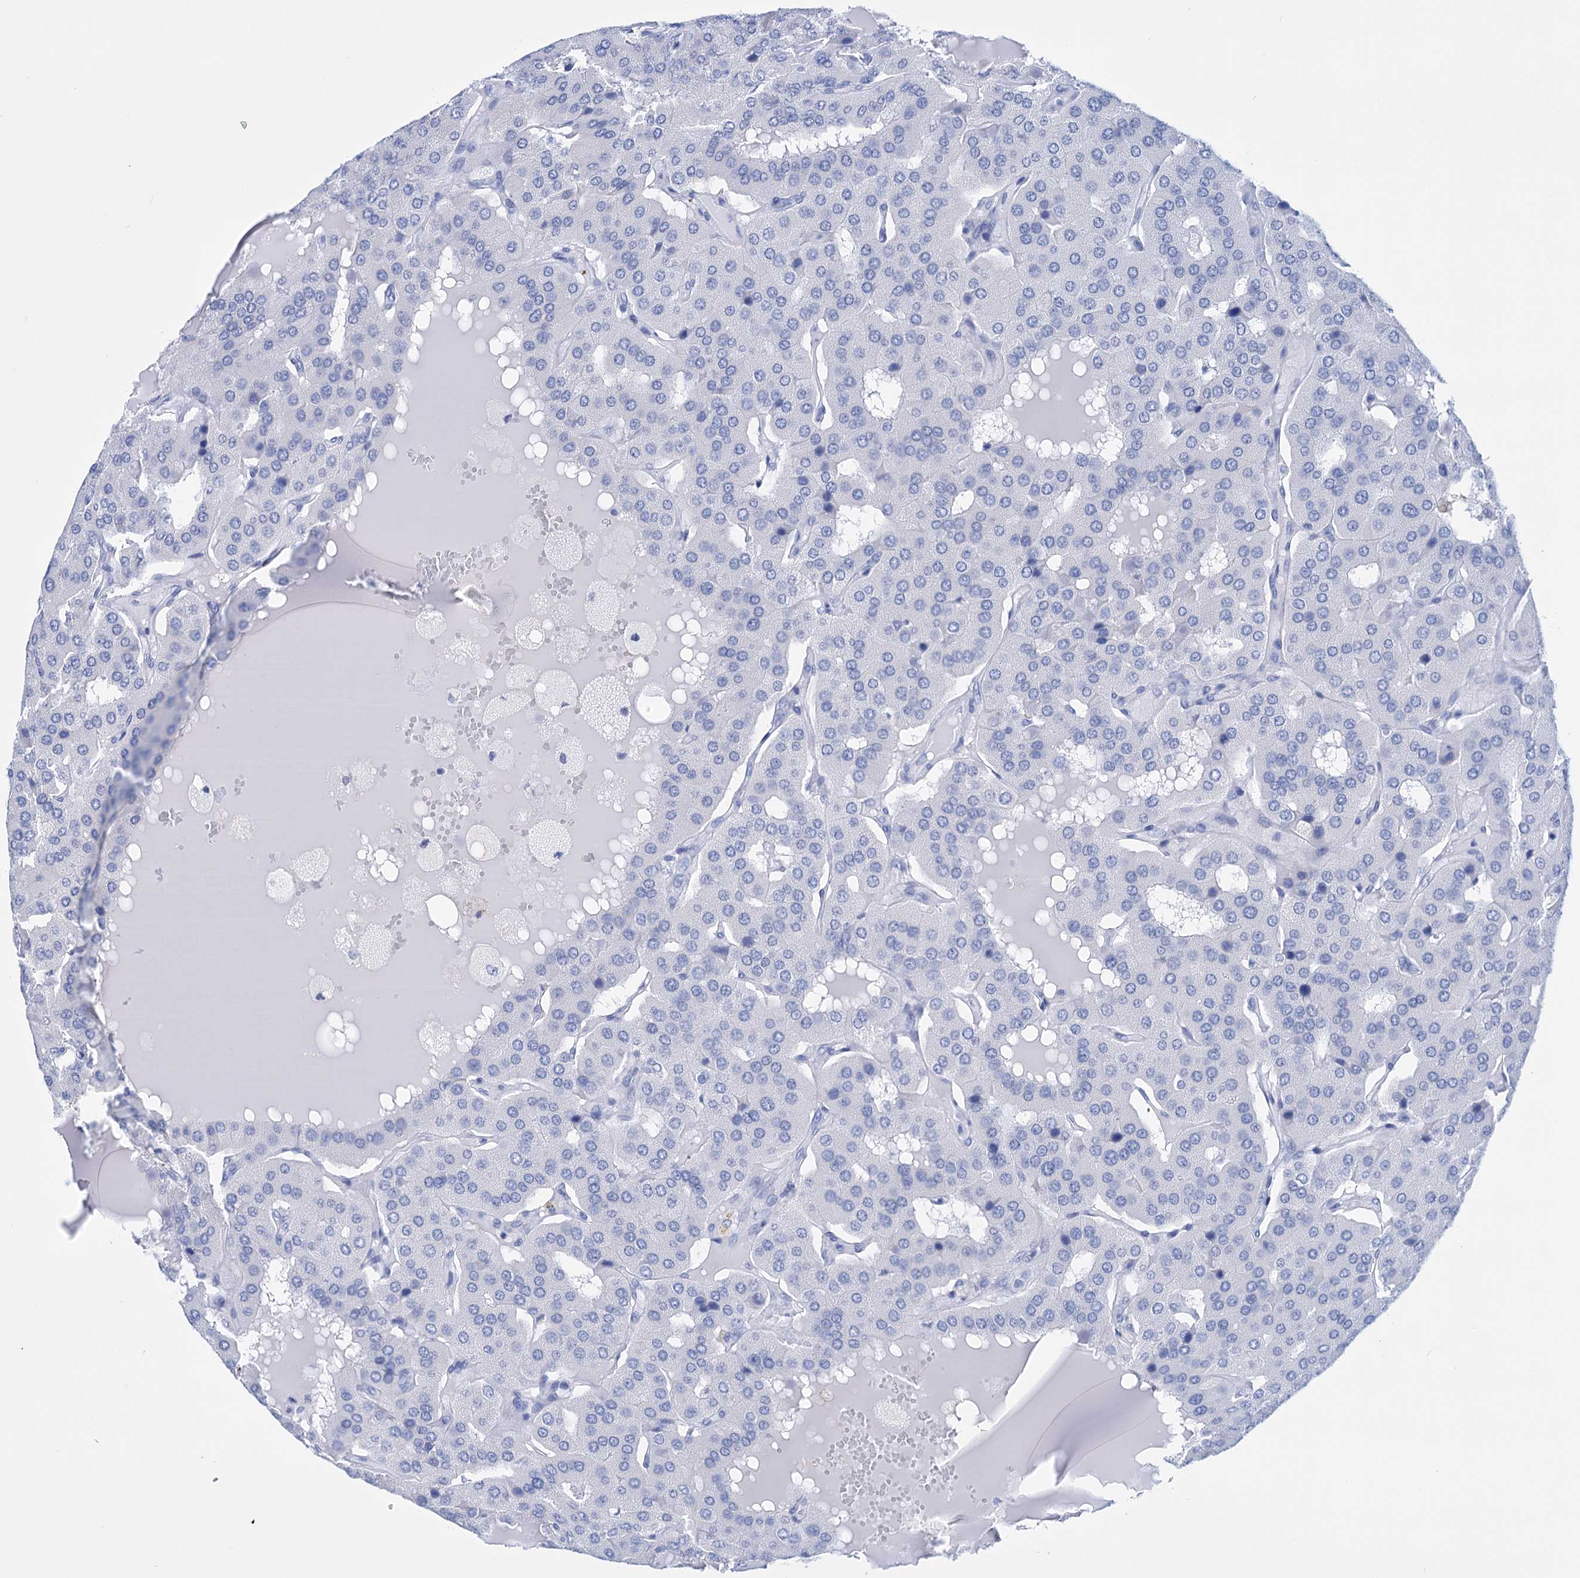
{"staining": {"intensity": "negative", "quantity": "none", "location": "none"}, "tissue": "parathyroid gland", "cell_type": "Glandular cells", "image_type": "normal", "snomed": [{"axis": "morphology", "description": "Normal tissue, NOS"}, {"axis": "morphology", "description": "Adenoma, NOS"}, {"axis": "topography", "description": "Parathyroid gland"}], "caption": "Immunohistochemistry micrograph of normal parathyroid gland stained for a protein (brown), which reveals no staining in glandular cells. (DAB (3,3'-diaminobenzidine) immunohistochemistry (IHC) with hematoxylin counter stain).", "gene": "FBXW12", "patient": {"sex": "female", "age": 86}}